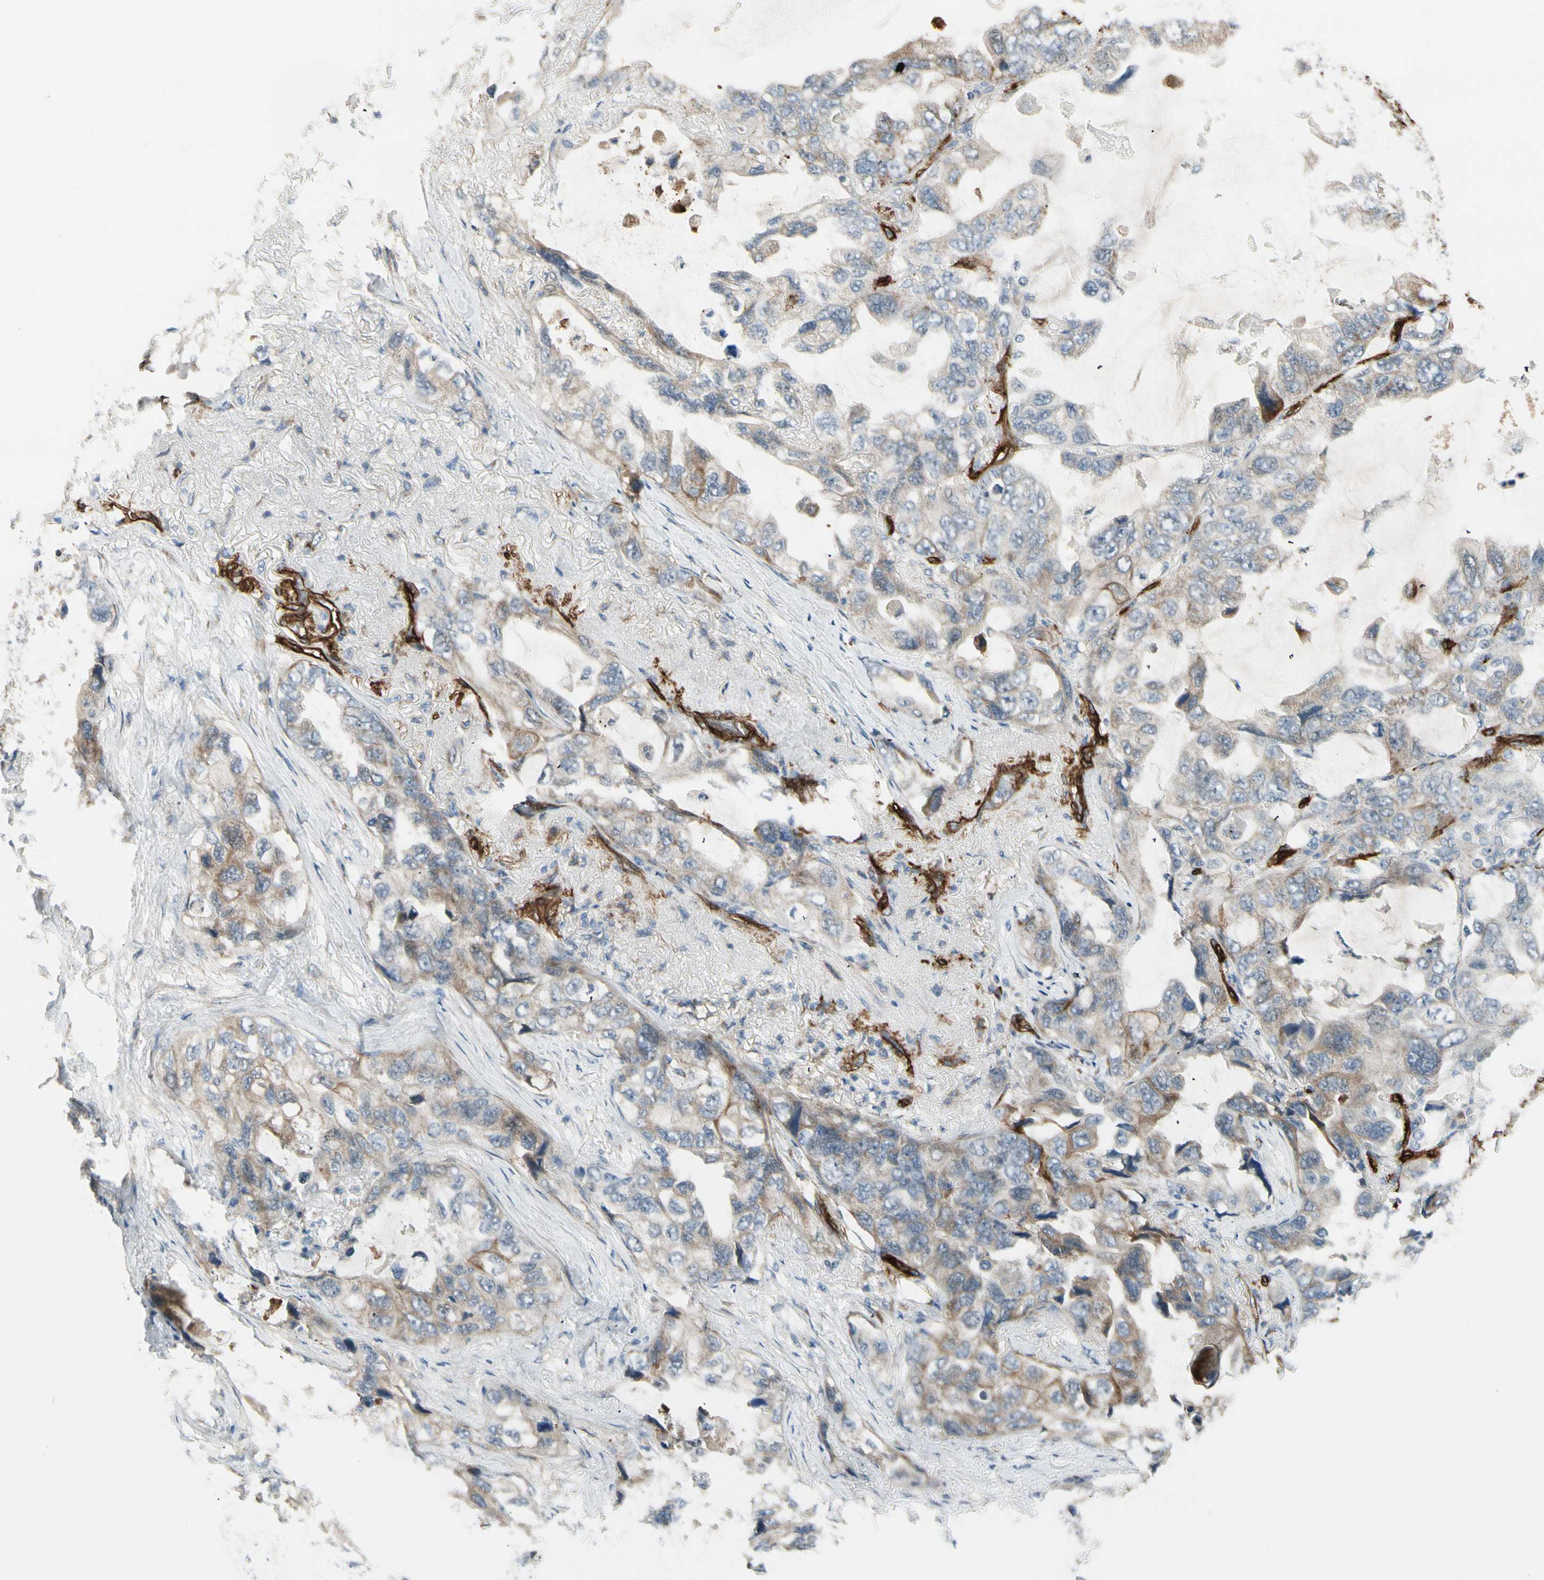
{"staining": {"intensity": "weak", "quantity": "<25%", "location": "cytoplasmic/membranous"}, "tissue": "lung cancer", "cell_type": "Tumor cells", "image_type": "cancer", "snomed": [{"axis": "morphology", "description": "Squamous cell carcinoma, NOS"}, {"axis": "topography", "description": "Lung"}], "caption": "An immunohistochemistry (IHC) photomicrograph of lung cancer (squamous cell carcinoma) is shown. There is no staining in tumor cells of lung cancer (squamous cell carcinoma). (DAB (3,3'-diaminobenzidine) immunohistochemistry, high magnification).", "gene": "MCAM", "patient": {"sex": "female", "age": 73}}